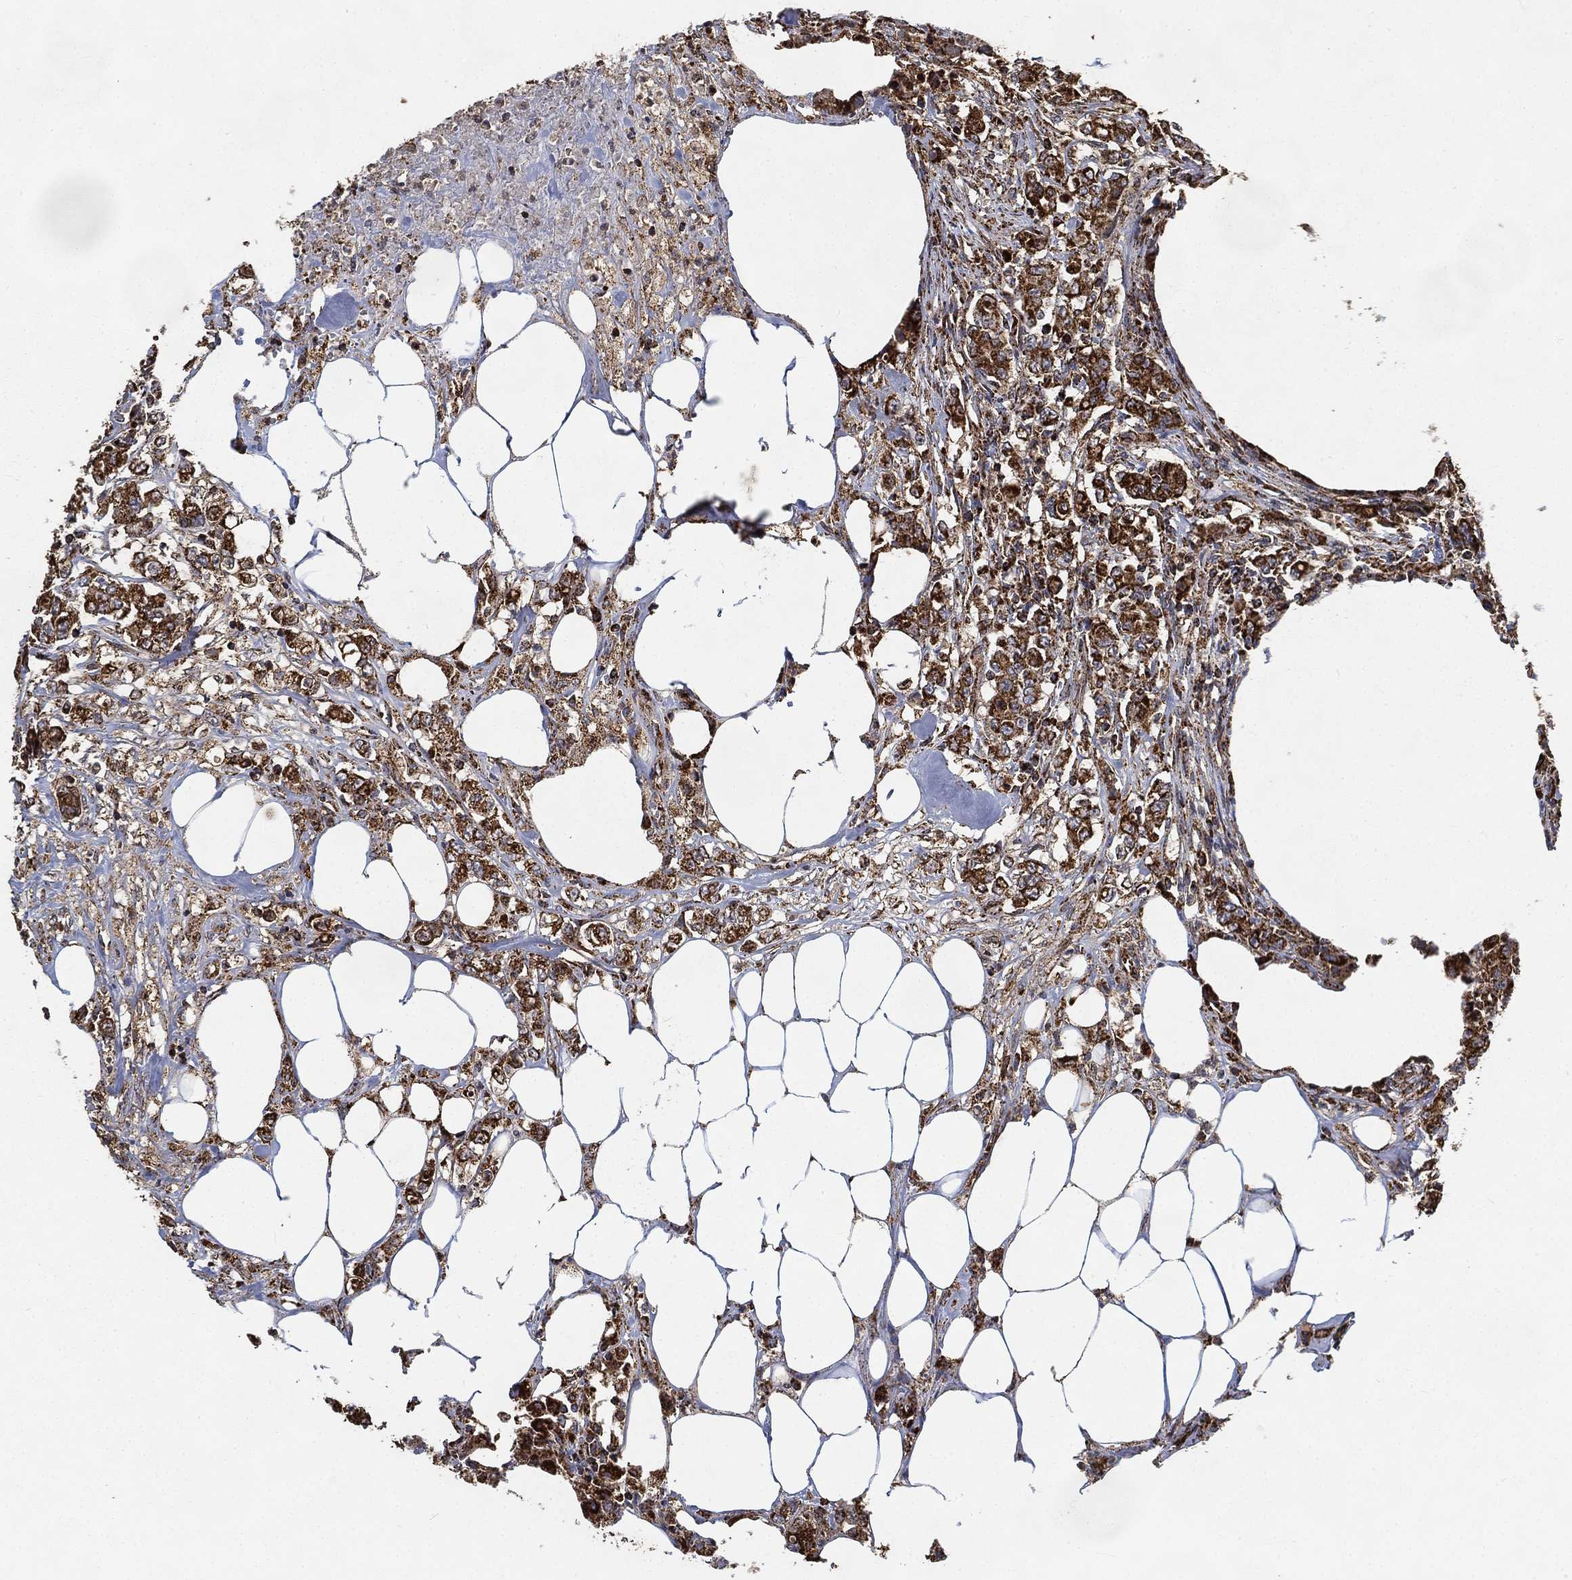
{"staining": {"intensity": "strong", "quantity": ">75%", "location": "cytoplasmic/membranous"}, "tissue": "colorectal cancer", "cell_type": "Tumor cells", "image_type": "cancer", "snomed": [{"axis": "morphology", "description": "Adenocarcinoma, NOS"}, {"axis": "topography", "description": "Colon"}], "caption": "Protein expression analysis of colorectal cancer (adenocarcinoma) displays strong cytoplasmic/membranous positivity in approximately >75% of tumor cells. (Brightfield microscopy of DAB IHC at high magnification).", "gene": "SLC38A7", "patient": {"sex": "female", "age": 48}}